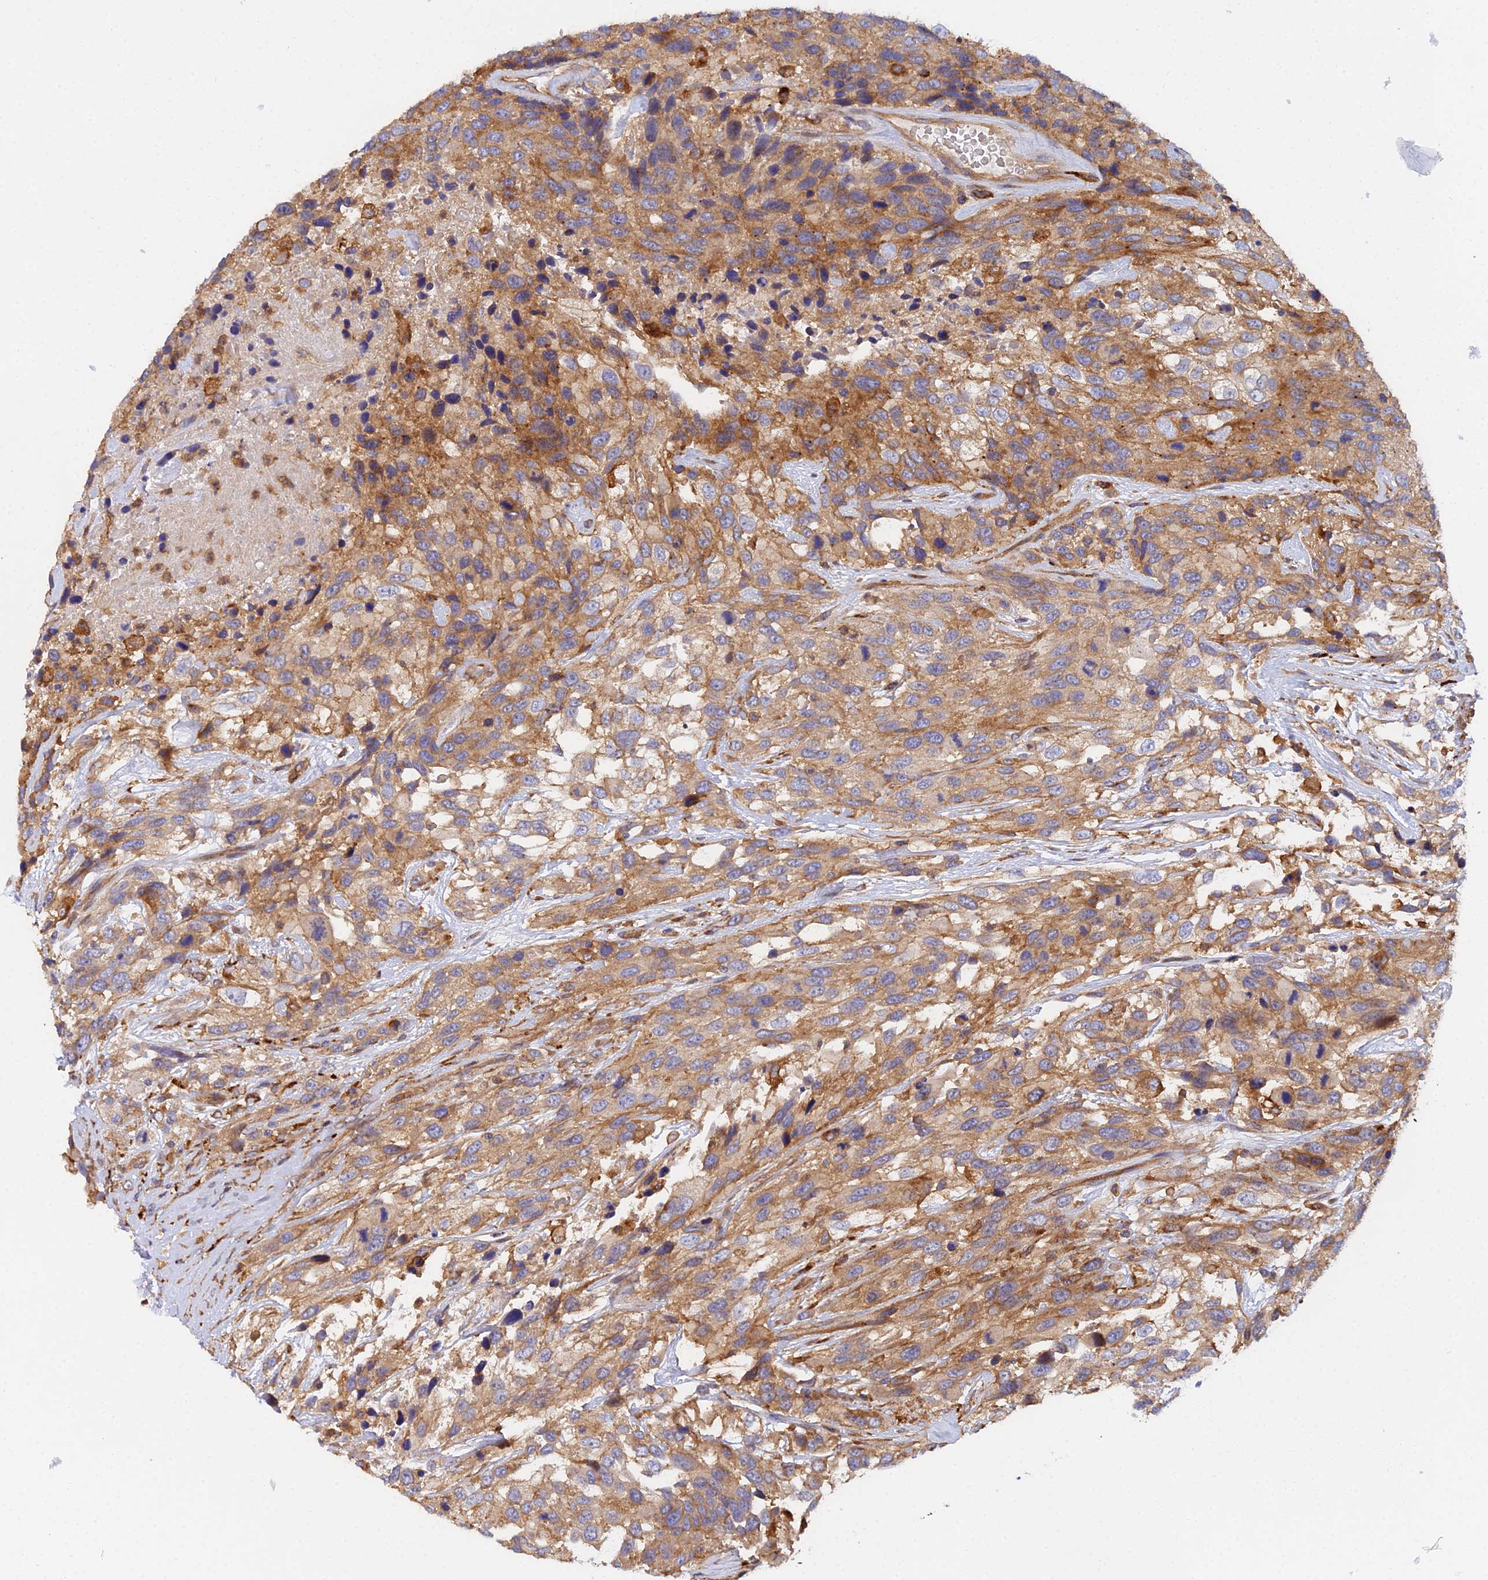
{"staining": {"intensity": "moderate", "quantity": ">75%", "location": "cytoplasmic/membranous"}, "tissue": "urothelial cancer", "cell_type": "Tumor cells", "image_type": "cancer", "snomed": [{"axis": "morphology", "description": "Urothelial carcinoma, High grade"}, {"axis": "topography", "description": "Urinary bladder"}], "caption": "Brown immunohistochemical staining in human urothelial cancer reveals moderate cytoplasmic/membranous expression in approximately >75% of tumor cells.", "gene": "GNG5B", "patient": {"sex": "female", "age": 70}}